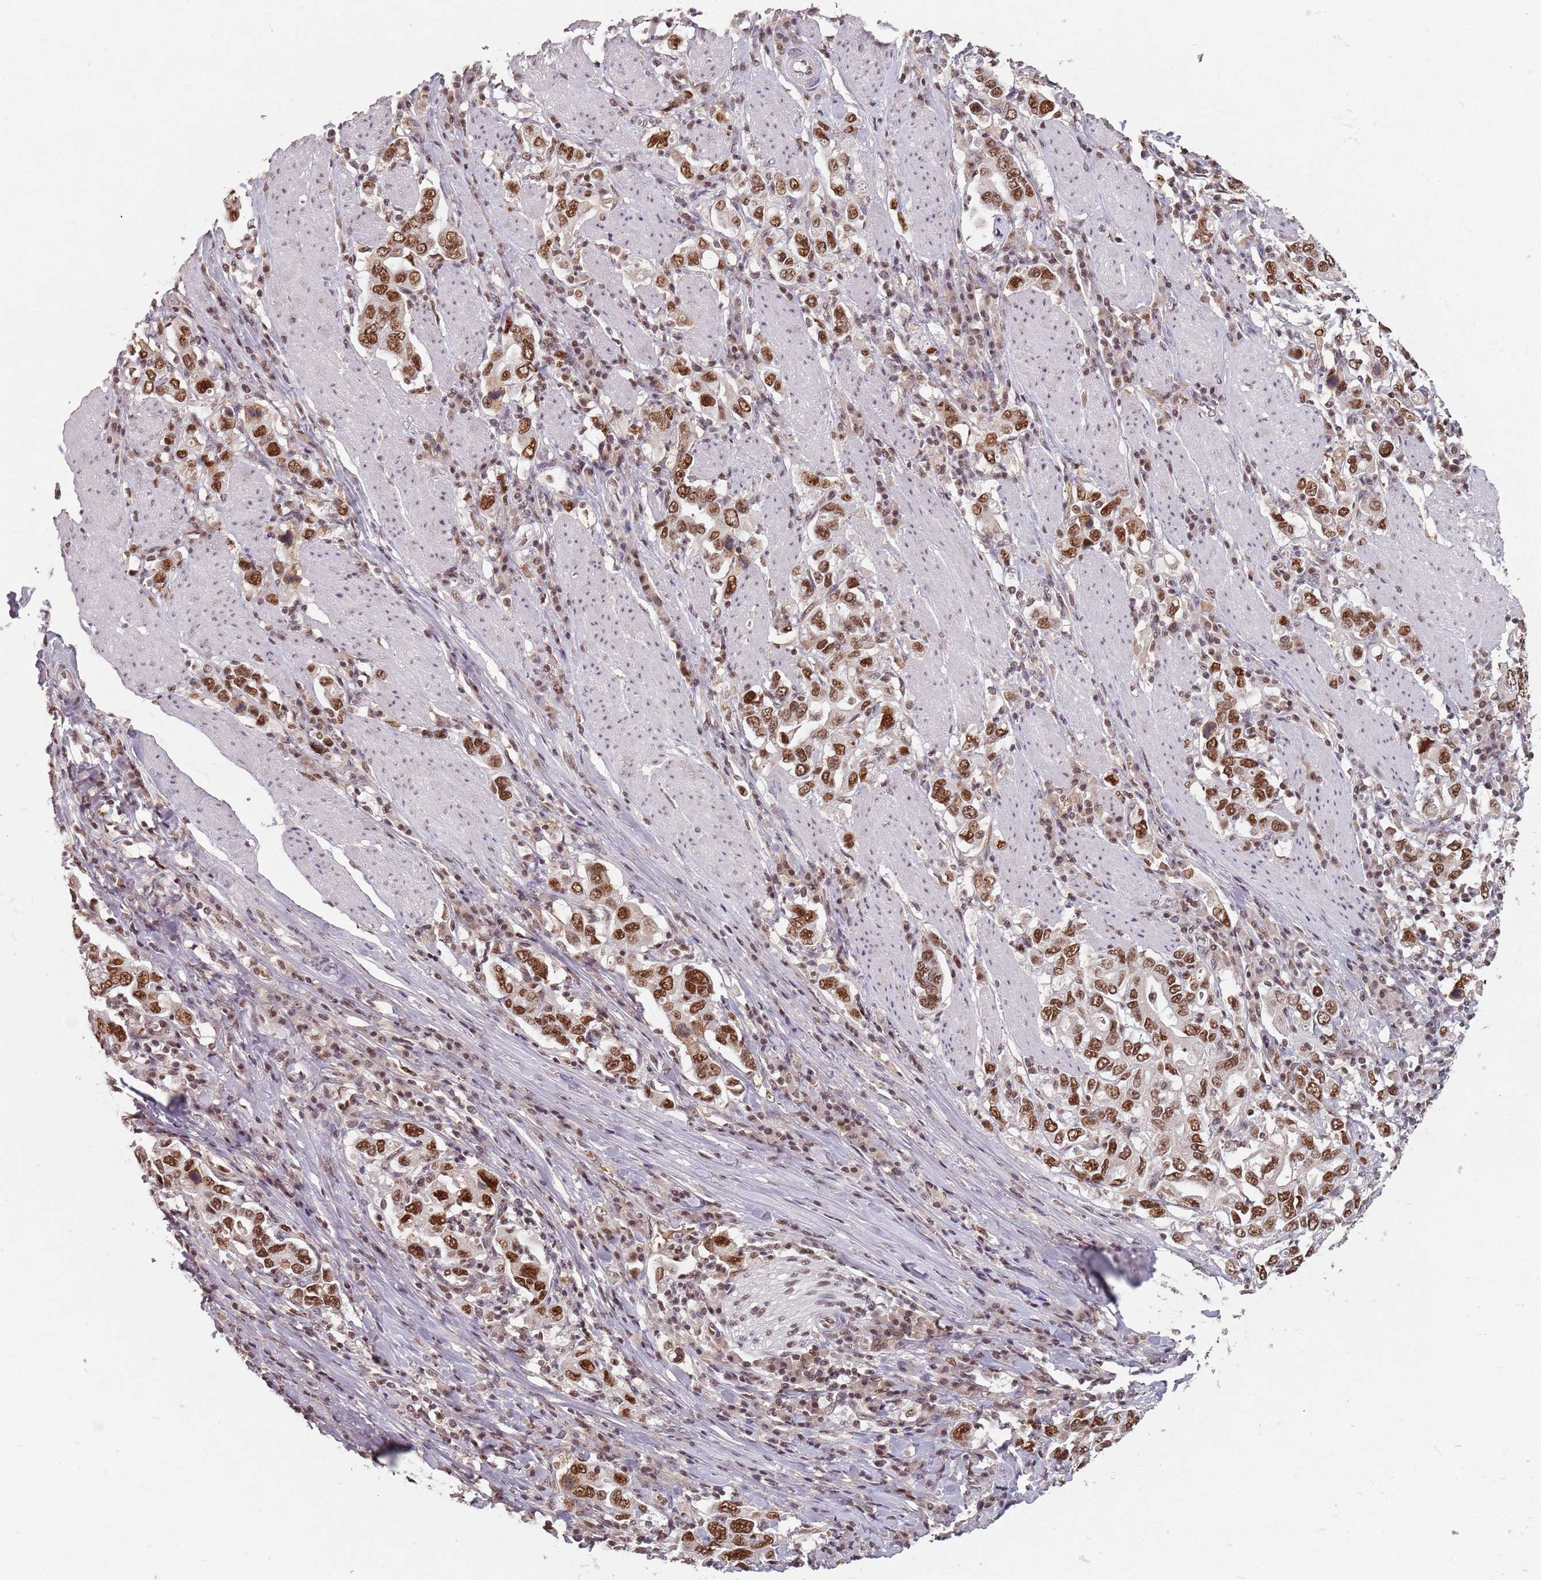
{"staining": {"intensity": "moderate", "quantity": ">75%", "location": "nuclear"}, "tissue": "stomach cancer", "cell_type": "Tumor cells", "image_type": "cancer", "snomed": [{"axis": "morphology", "description": "Adenocarcinoma, NOS"}, {"axis": "topography", "description": "Stomach, upper"}], "caption": "Immunohistochemical staining of human adenocarcinoma (stomach) demonstrates medium levels of moderate nuclear staining in about >75% of tumor cells. (IHC, brightfield microscopy, high magnification).", "gene": "NCBP1", "patient": {"sex": "male", "age": 62}}